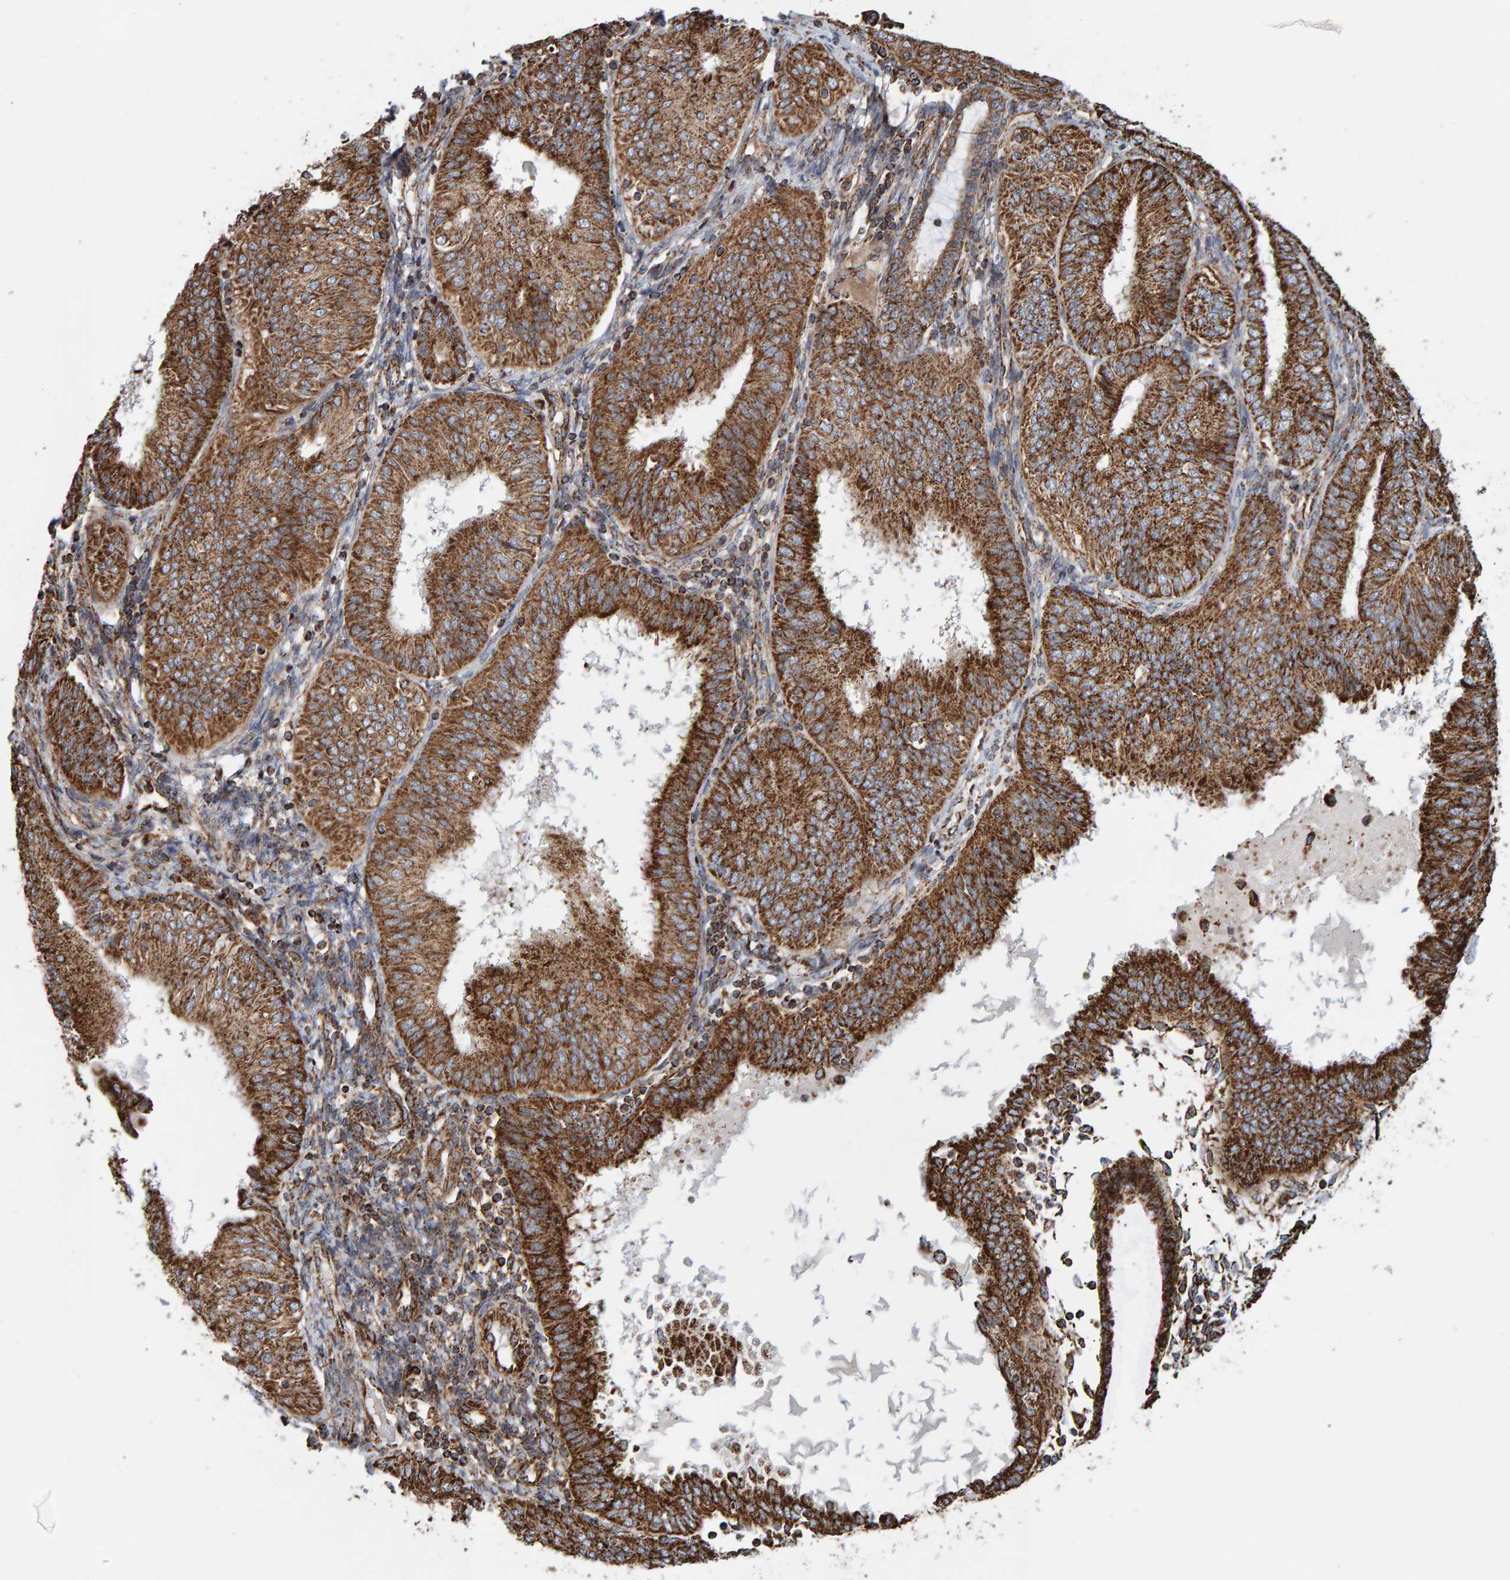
{"staining": {"intensity": "moderate", "quantity": ">75%", "location": "cytoplasmic/membranous"}, "tissue": "endometrial cancer", "cell_type": "Tumor cells", "image_type": "cancer", "snomed": [{"axis": "morphology", "description": "Adenocarcinoma, NOS"}, {"axis": "topography", "description": "Endometrium"}], "caption": "Immunohistochemistry (IHC) of endometrial cancer shows medium levels of moderate cytoplasmic/membranous staining in about >75% of tumor cells.", "gene": "MRPL45", "patient": {"sex": "female", "age": 58}}